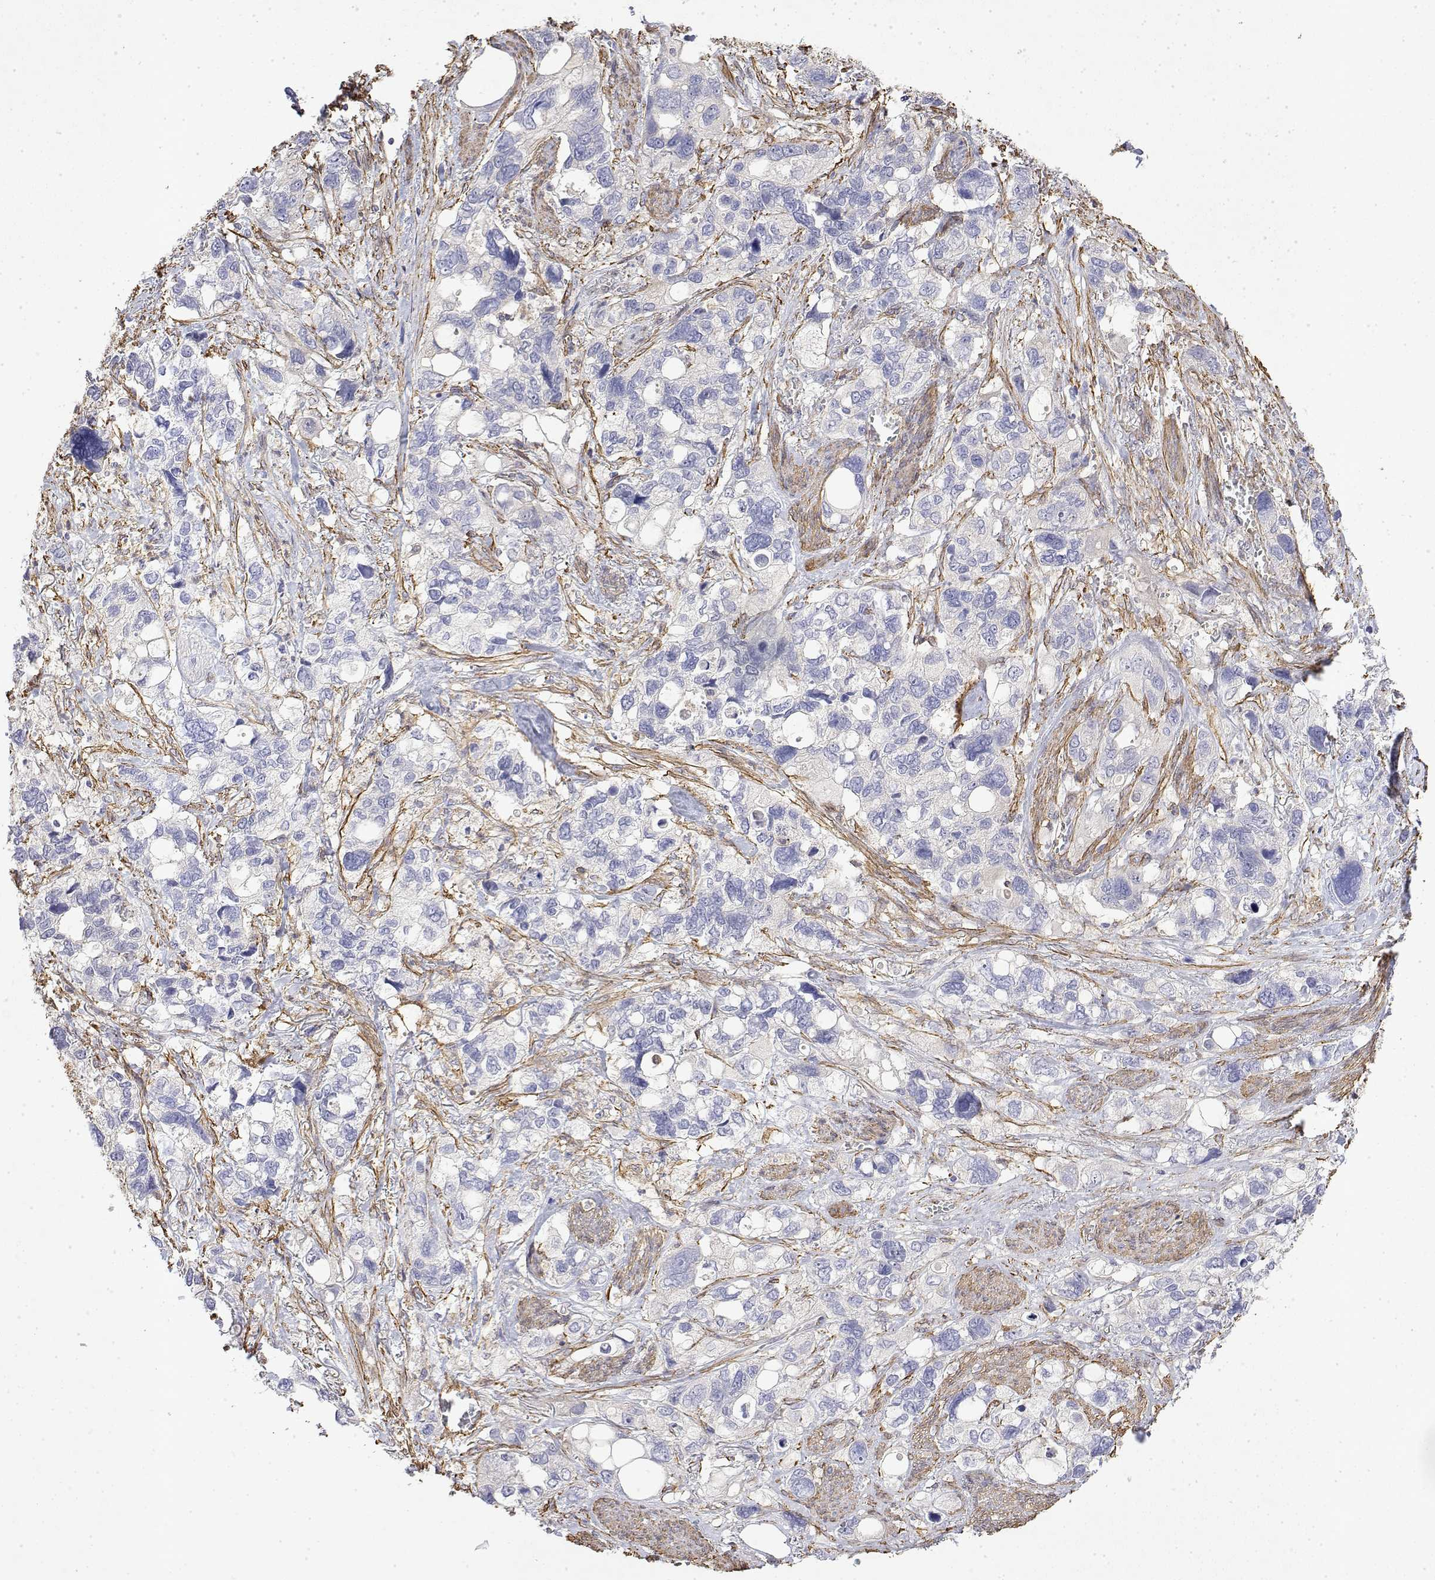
{"staining": {"intensity": "negative", "quantity": "none", "location": "none"}, "tissue": "stomach cancer", "cell_type": "Tumor cells", "image_type": "cancer", "snomed": [{"axis": "morphology", "description": "Adenocarcinoma, NOS"}, {"axis": "topography", "description": "Stomach, upper"}], "caption": "Tumor cells show no significant protein expression in stomach cancer (adenocarcinoma).", "gene": "SOWAHD", "patient": {"sex": "female", "age": 81}}